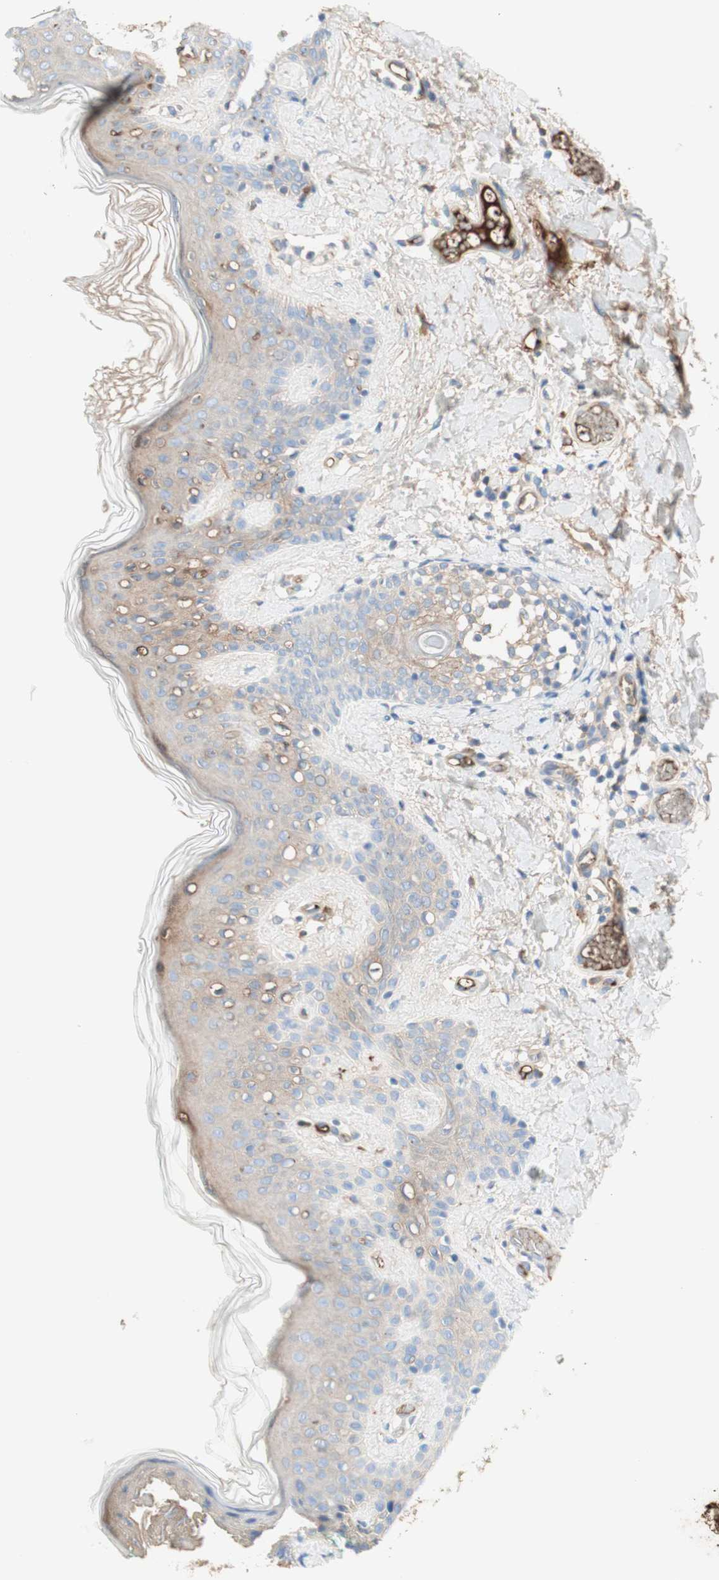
{"staining": {"intensity": "moderate", "quantity": "<25%", "location": "cytoplasmic/membranous"}, "tissue": "skin", "cell_type": "Fibroblasts", "image_type": "normal", "snomed": [{"axis": "morphology", "description": "Normal tissue, NOS"}, {"axis": "topography", "description": "Skin"}], "caption": "About <25% of fibroblasts in unremarkable human skin exhibit moderate cytoplasmic/membranous protein expression as visualized by brown immunohistochemical staining.", "gene": "KNG1", "patient": {"sex": "male", "age": 16}}